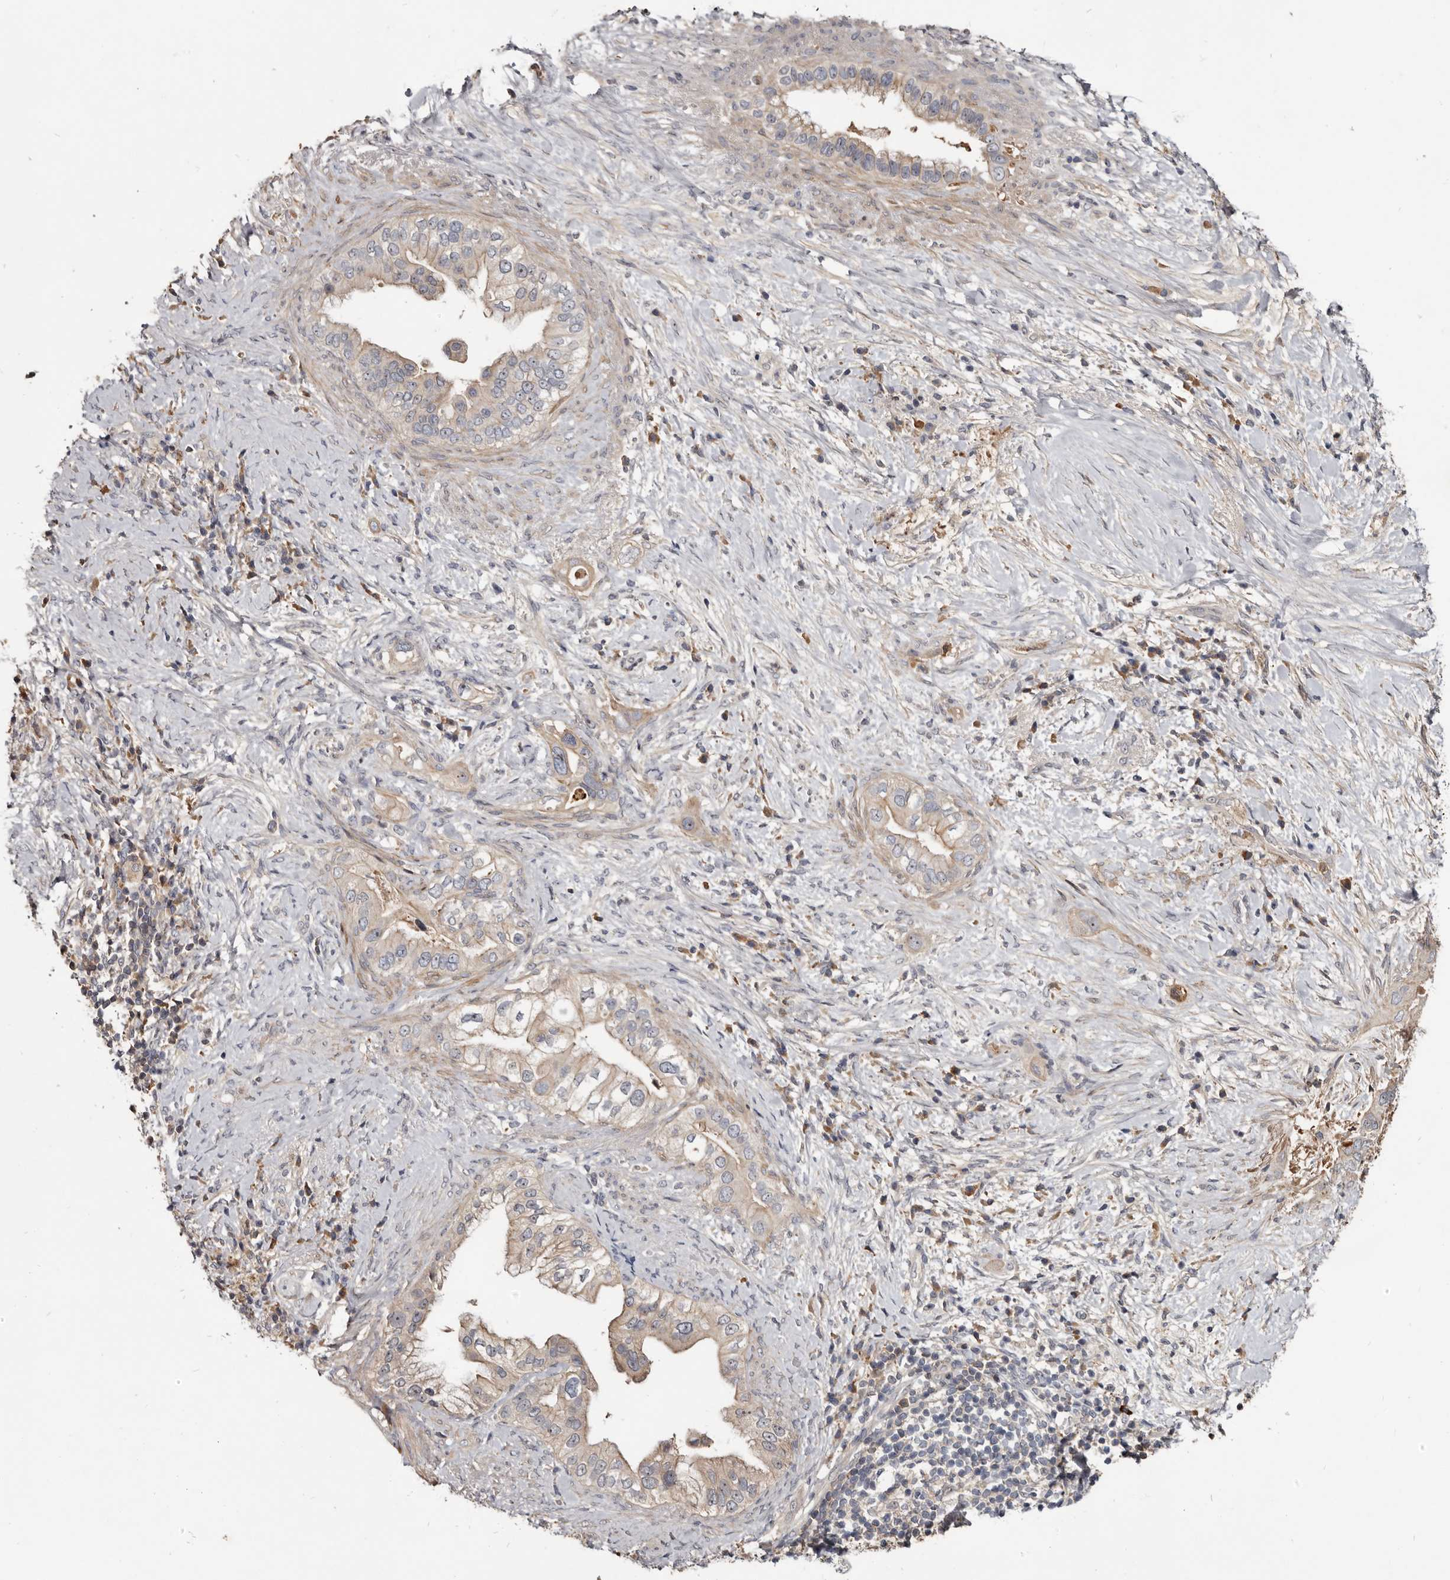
{"staining": {"intensity": "weak", "quantity": "<25%", "location": "cytoplasmic/membranous"}, "tissue": "pancreatic cancer", "cell_type": "Tumor cells", "image_type": "cancer", "snomed": [{"axis": "morphology", "description": "Inflammation, NOS"}, {"axis": "morphology", "description": "Adenocarcinoma, NOS"}, {"axis": "topography", "description": "Pancreas"}], "caption": "Pancreatic cancer (adenocarcinoma) was stained to show a protein in brown. There is no significant expression in tumor cells.", "gene": "TTC39A", "patient": {"sex": "female", "age": 56}}